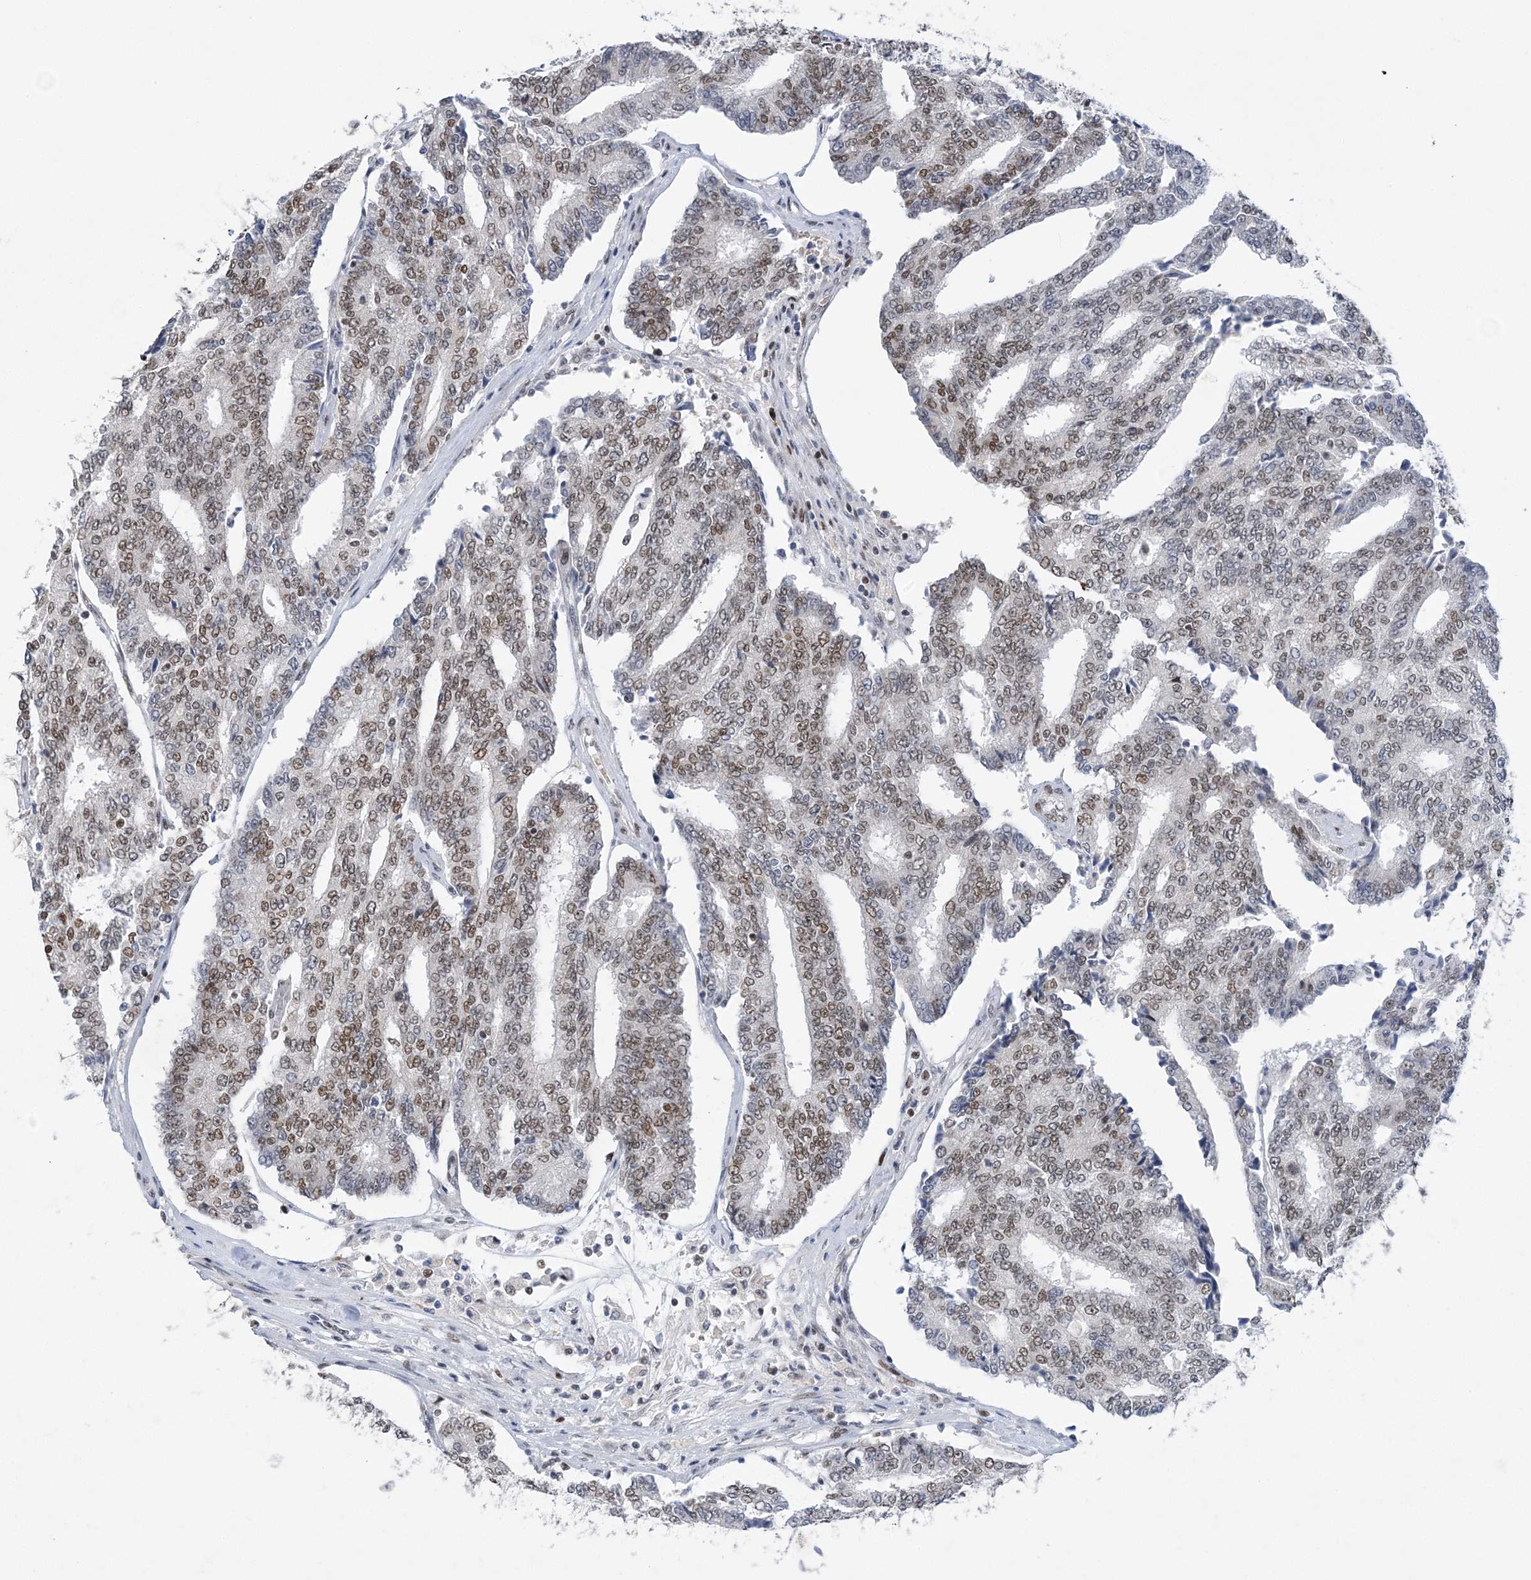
{"staining": {"intensity": "moderate", "quantity": ">75%", "location": "nuclear"}, "tissue": "prostate cancer", "cell_type": "Tumor cells", "image_type": "cancer", "snomed": [{"axis": "morphology", "description": "Normal tissue, NOS"}, {"axis": "morphology", "description": "Adenocarcinoma, High grade"}, {"axis": "topography", "description": "Prostate"}, {"axis": "topography", "description": "Seminal veicle"}], "caption": "A brown stain shows moderate nuclear expression of a protein in human prostate cancer tumor cells.", "gene": "ZBTB7A", "patient": {"sex": "male", "age": 55}}